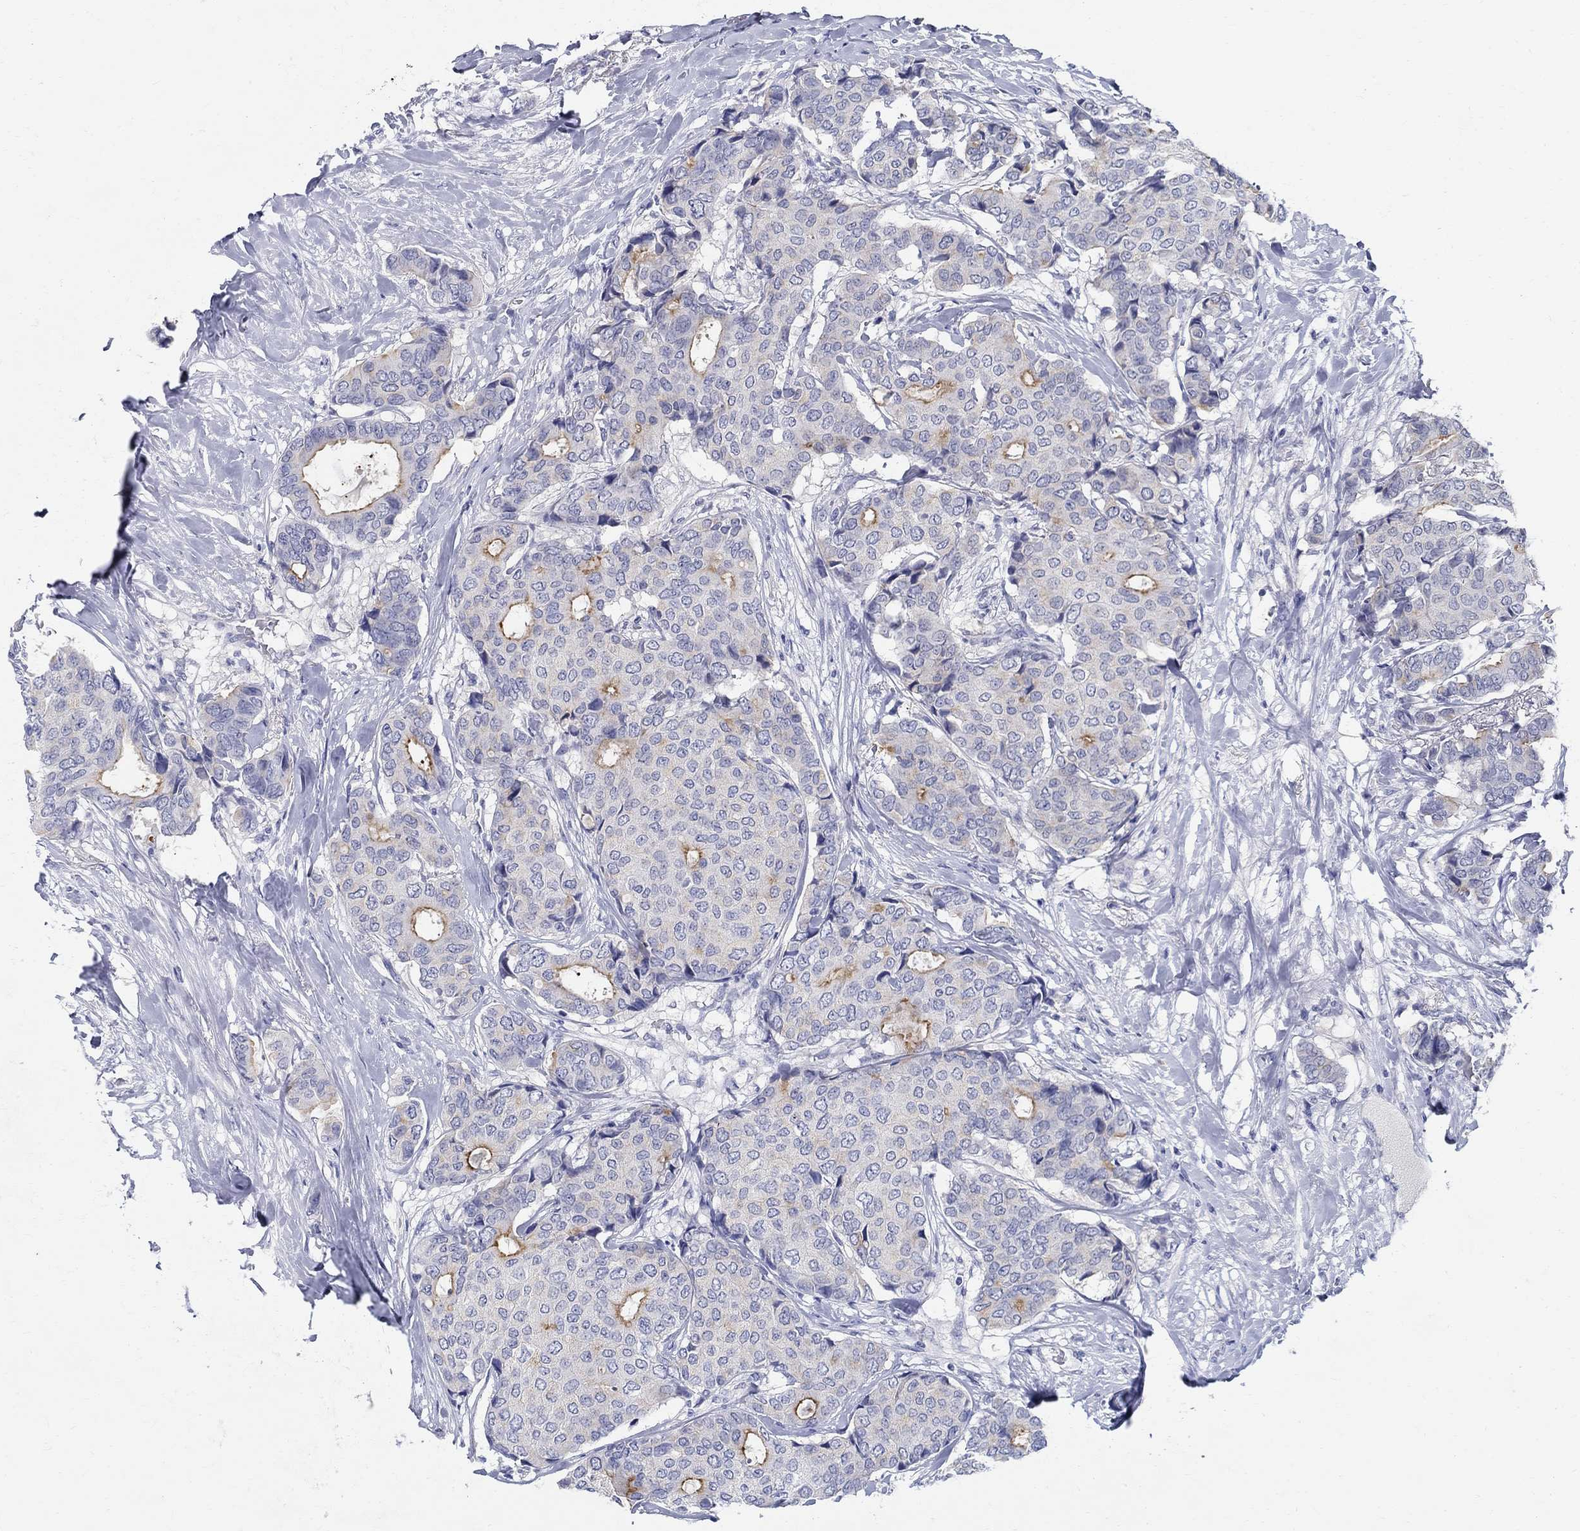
{"staining": {"intensity": "moderate", "quantity": "<25%", "location": "cytoplasmic/membranous"}, "tissue": "breast cancer", "cell_type": "Tumor cells", "image_type": "cancer", "snomed": [{"axis": "morphology", "description": "Duct carcinoma"}, {"axis": "topography", "description": "Breast"}], "caption": "An immunohistochemistry (IHC) photomicrograph of neoplastic tissue is shown. Protein staining in brown shows moderate cytoplasmic/membranous positivity in infiltrating ductal carcinoma (breast) within tumor cells.", "gene": "CRYGD", "patient": {"sex": "female", "age": 75}}